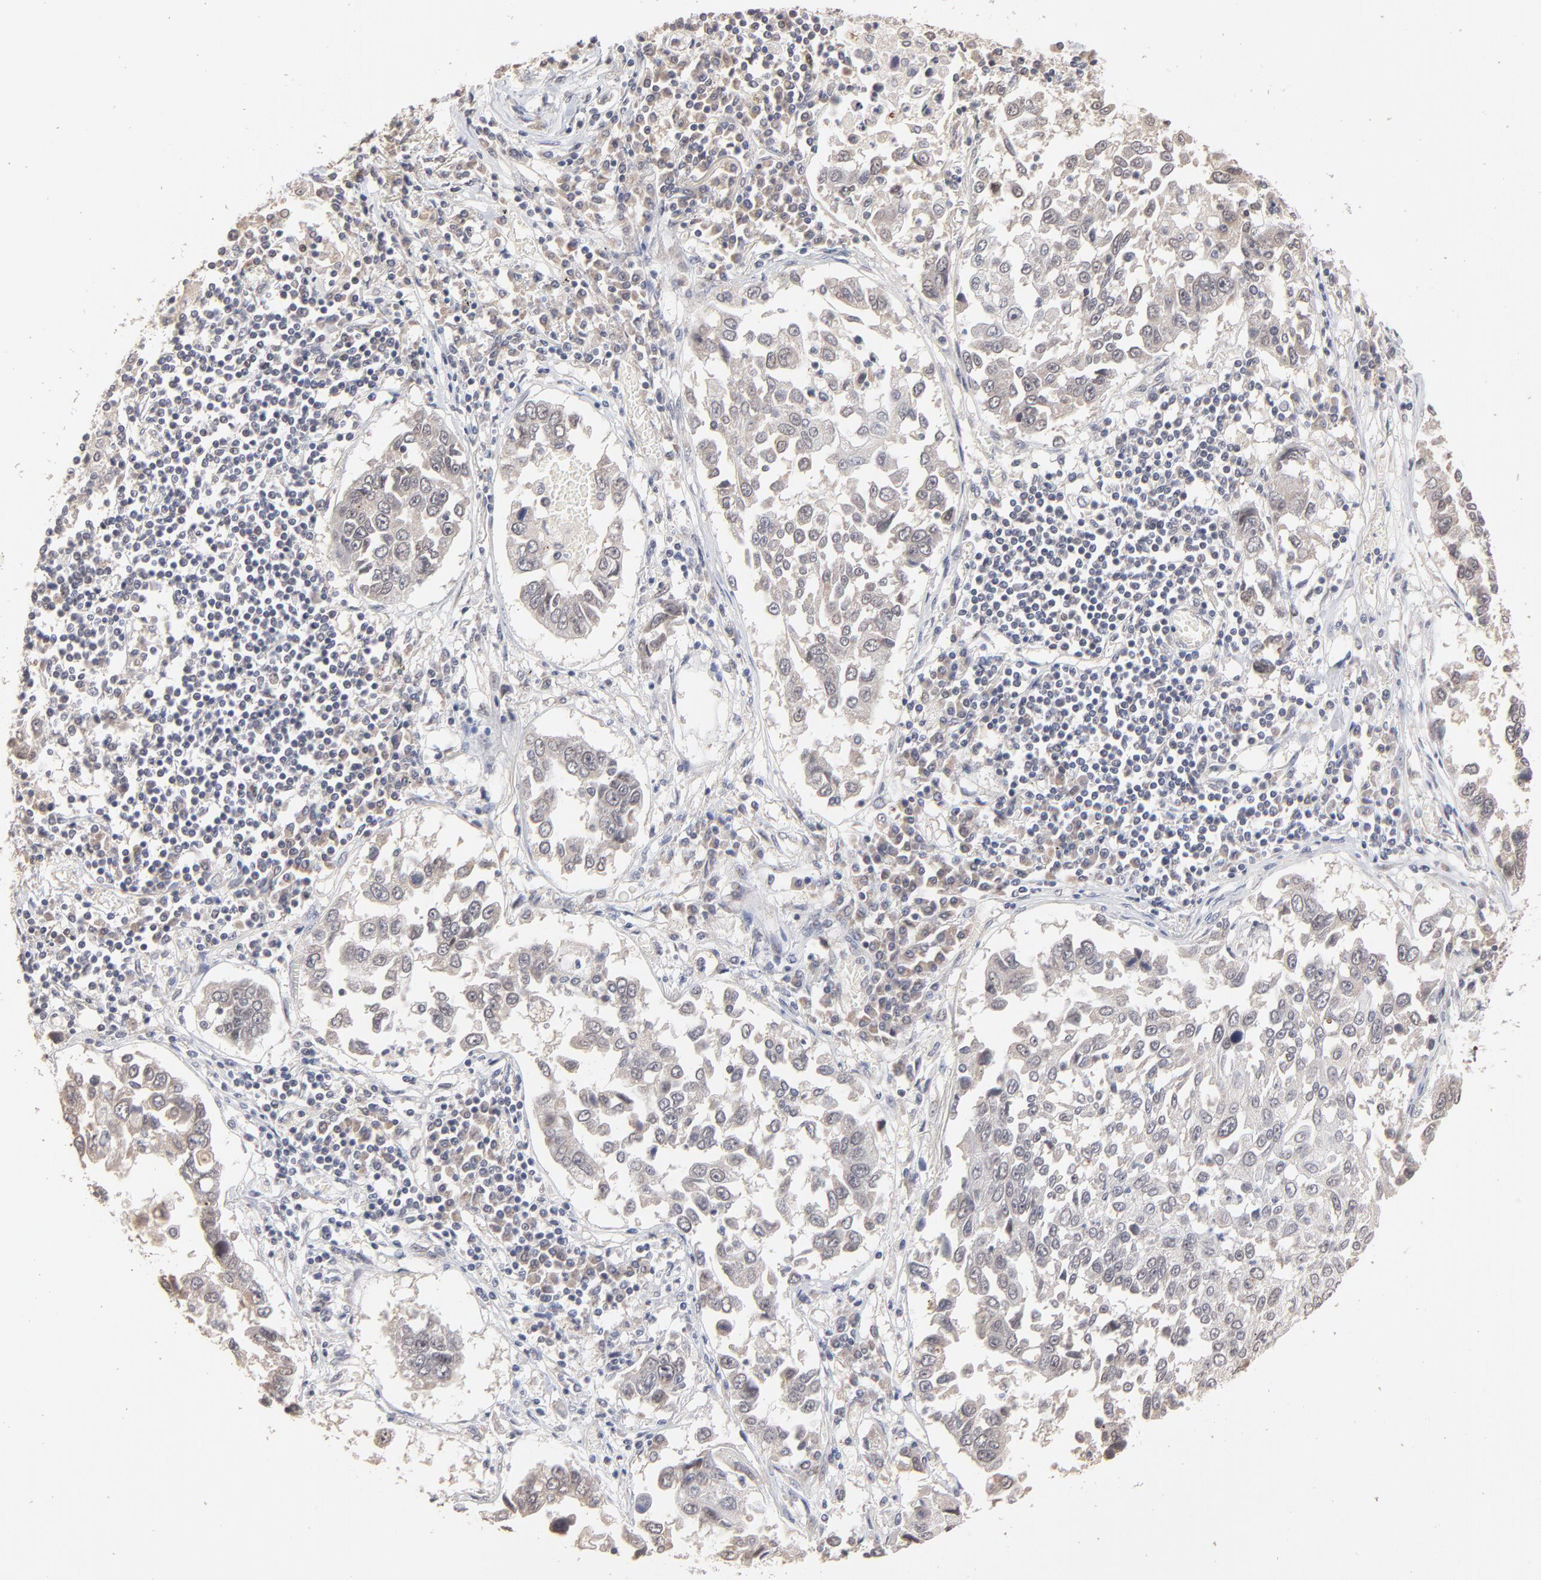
{"staining": {"intensity": "weak", "quantity": "<25%", "location": "cytoplasmic/membranous"}, "tissue": "lung cancer", "cell_type": "Tumor cells", "image_type": "cancer", "snomed": [{"axis": "morphology", "description": "Squamous cell carcinoma, NOS"}, {"axis": "topography", "description": "Lung"}], "caption": "A micrograph of lung cancer (squamous cell carcinoma) stained for a protein reveals no brown staining in tumor cells. (DAB immunohistochemistry (IHC), high magnification).", "gene": "MSL2", "patient": {"sex": "male", "age": 71}}